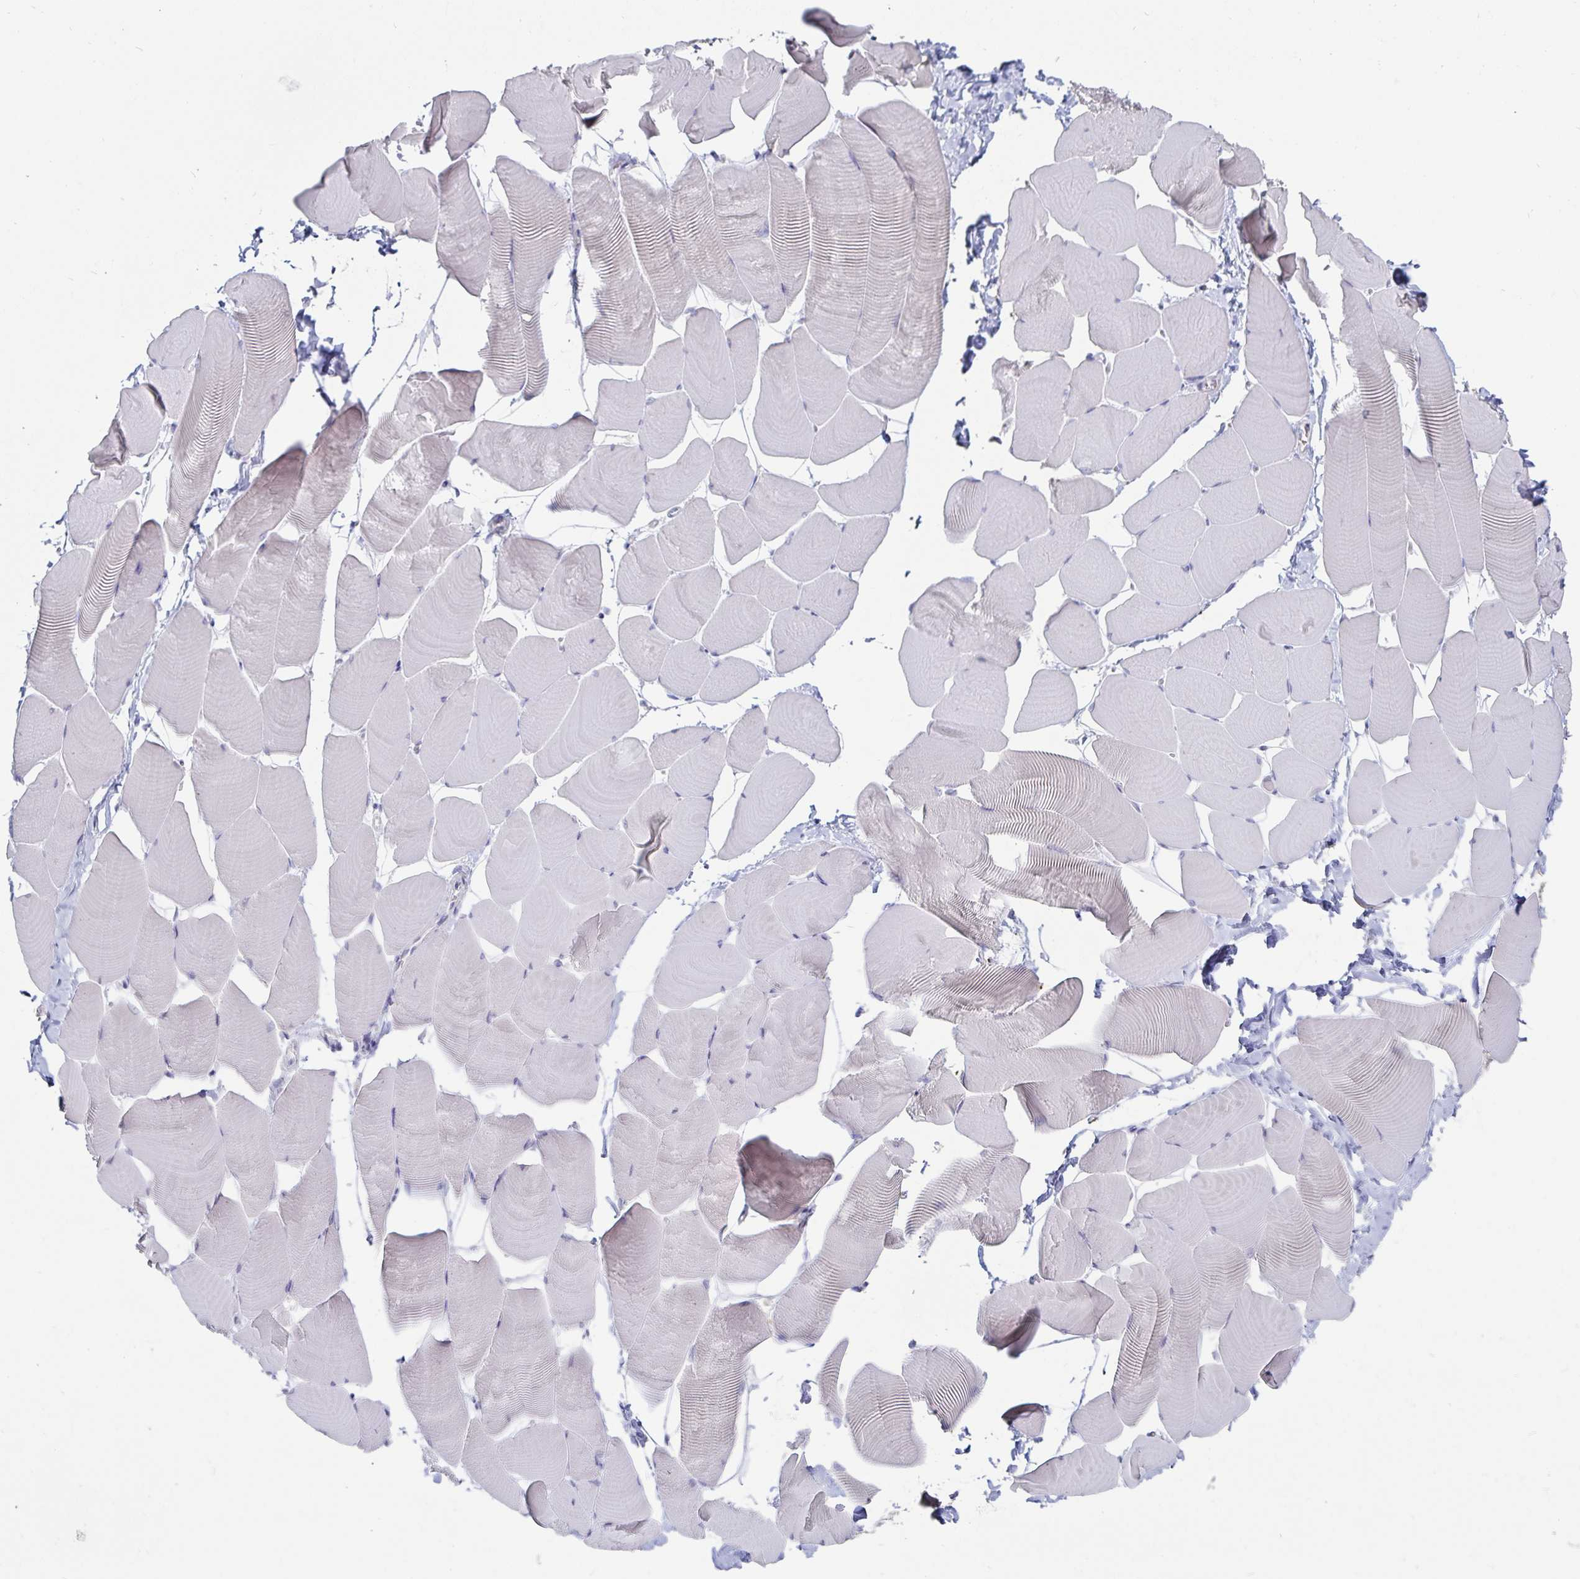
{"staining": {"intensity": "negative", "quantity": "none", "location": "none"}, "tissue": "skeletal muscle", "cell_type": "Myocytes", "image_type": "normal", "snomed": [{"axis": "morphology", "description": "Normal tissue, NOS"}, {"axis": "topography", "description": "Skeletal muscle"}], "caption": "Immunohistochemical staining of unremarkable skeletal muscle shows no significant staining in myocytes. (DAB (3,3'-diaminobenzidine) immunohistochemistry (IHC), high magnification).", "gene": "SPPL3", "patient": {"sex": "male", "age": 25}}